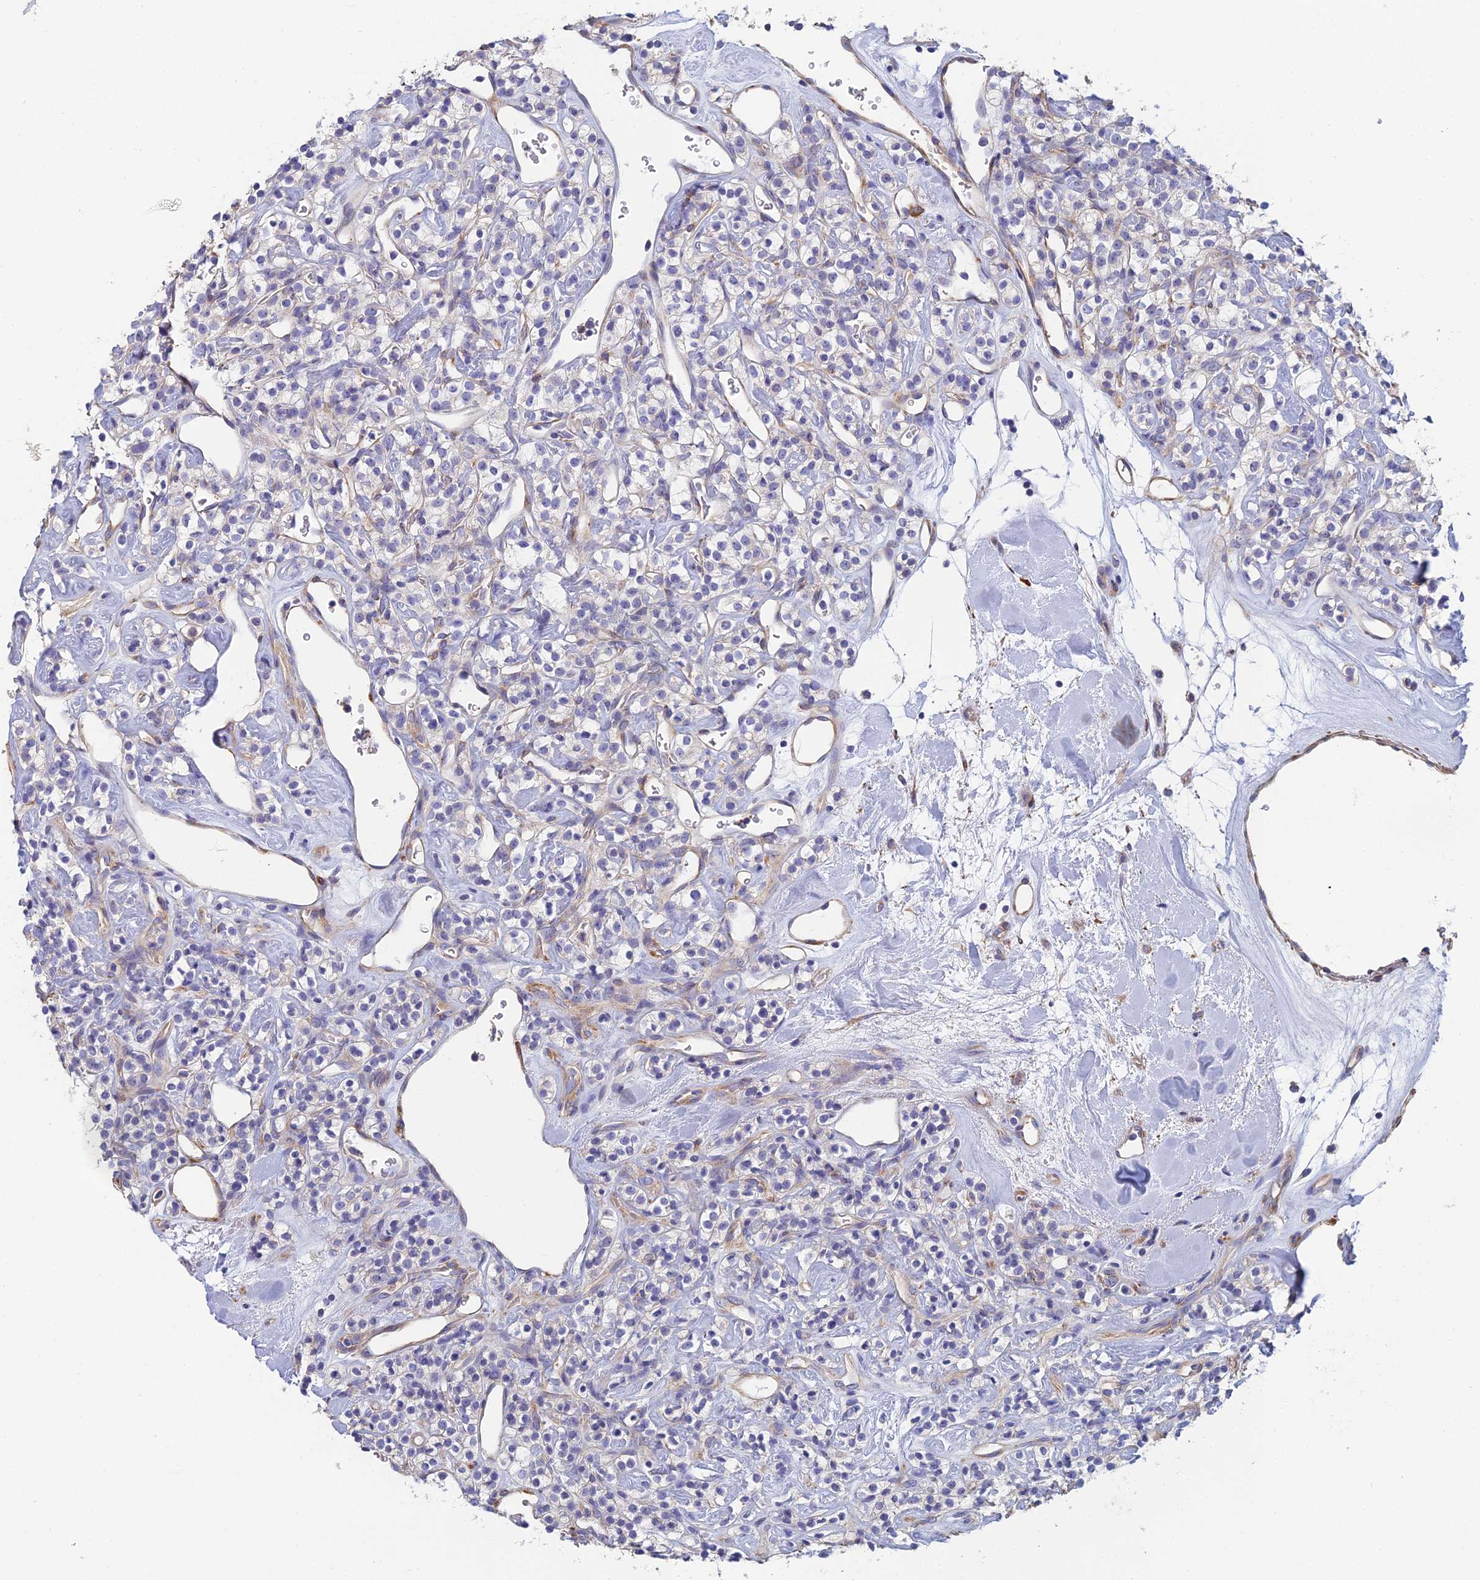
{"staining": {"intensity": "negative", "quantity": "none", "location": "none"}, "tissue": "renal cancer", "cell_type": "Tumor cells", "image_type": "cancer", "snomed": [{"axis": "morphology", "description": "Adenocarcinoma, NOS"}, {"axis": "topography", "description": "Kidney"}], "caption": "Immunohistochemistry photomicrograph of neoplastic tissue: adenocarcinoma (renal) stained with DAB exhibits no significant protein positivity in tumor cells.", "gene": "PCDHA5", "patient": {"sex": "male", "age": 77}}